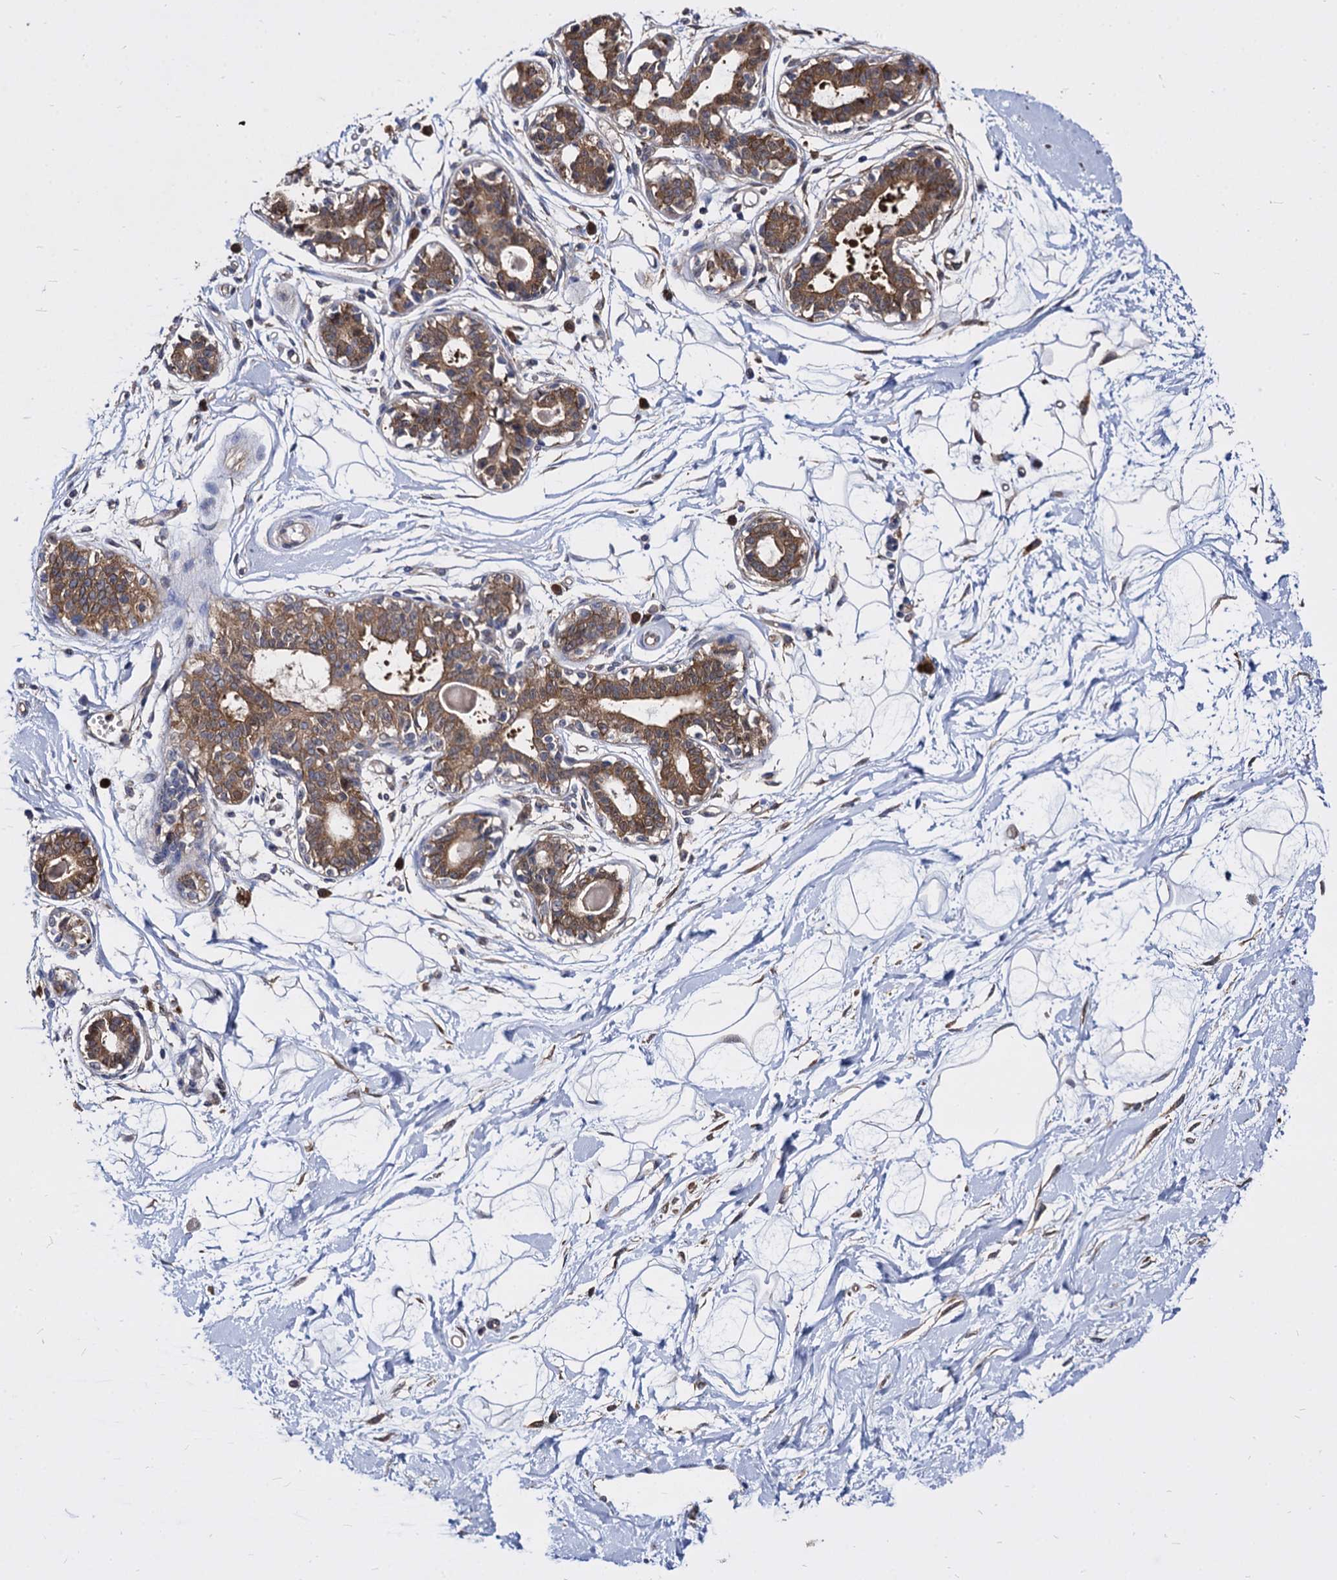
{"staining": {"intensity": "weak", "quantity": "25%-75%", "location": "cytoplasmic/membranous"}, "tissue": "breast", "cell_type": "Adipocytes", "image_type": "normal", "snomed": [{"axis": "morphology", "description": "Normal tissue, NOS"}, {"axis": "topography", "description": "Breast"}], "caption": "About 25%-75% of adipocytes in benign human breast show weak cytoplasmic/membranous protein positivity as visualized by brown immunohistochemical staining.", "gene": "NME1", "patient": {"sex": "female", "age": 45}}